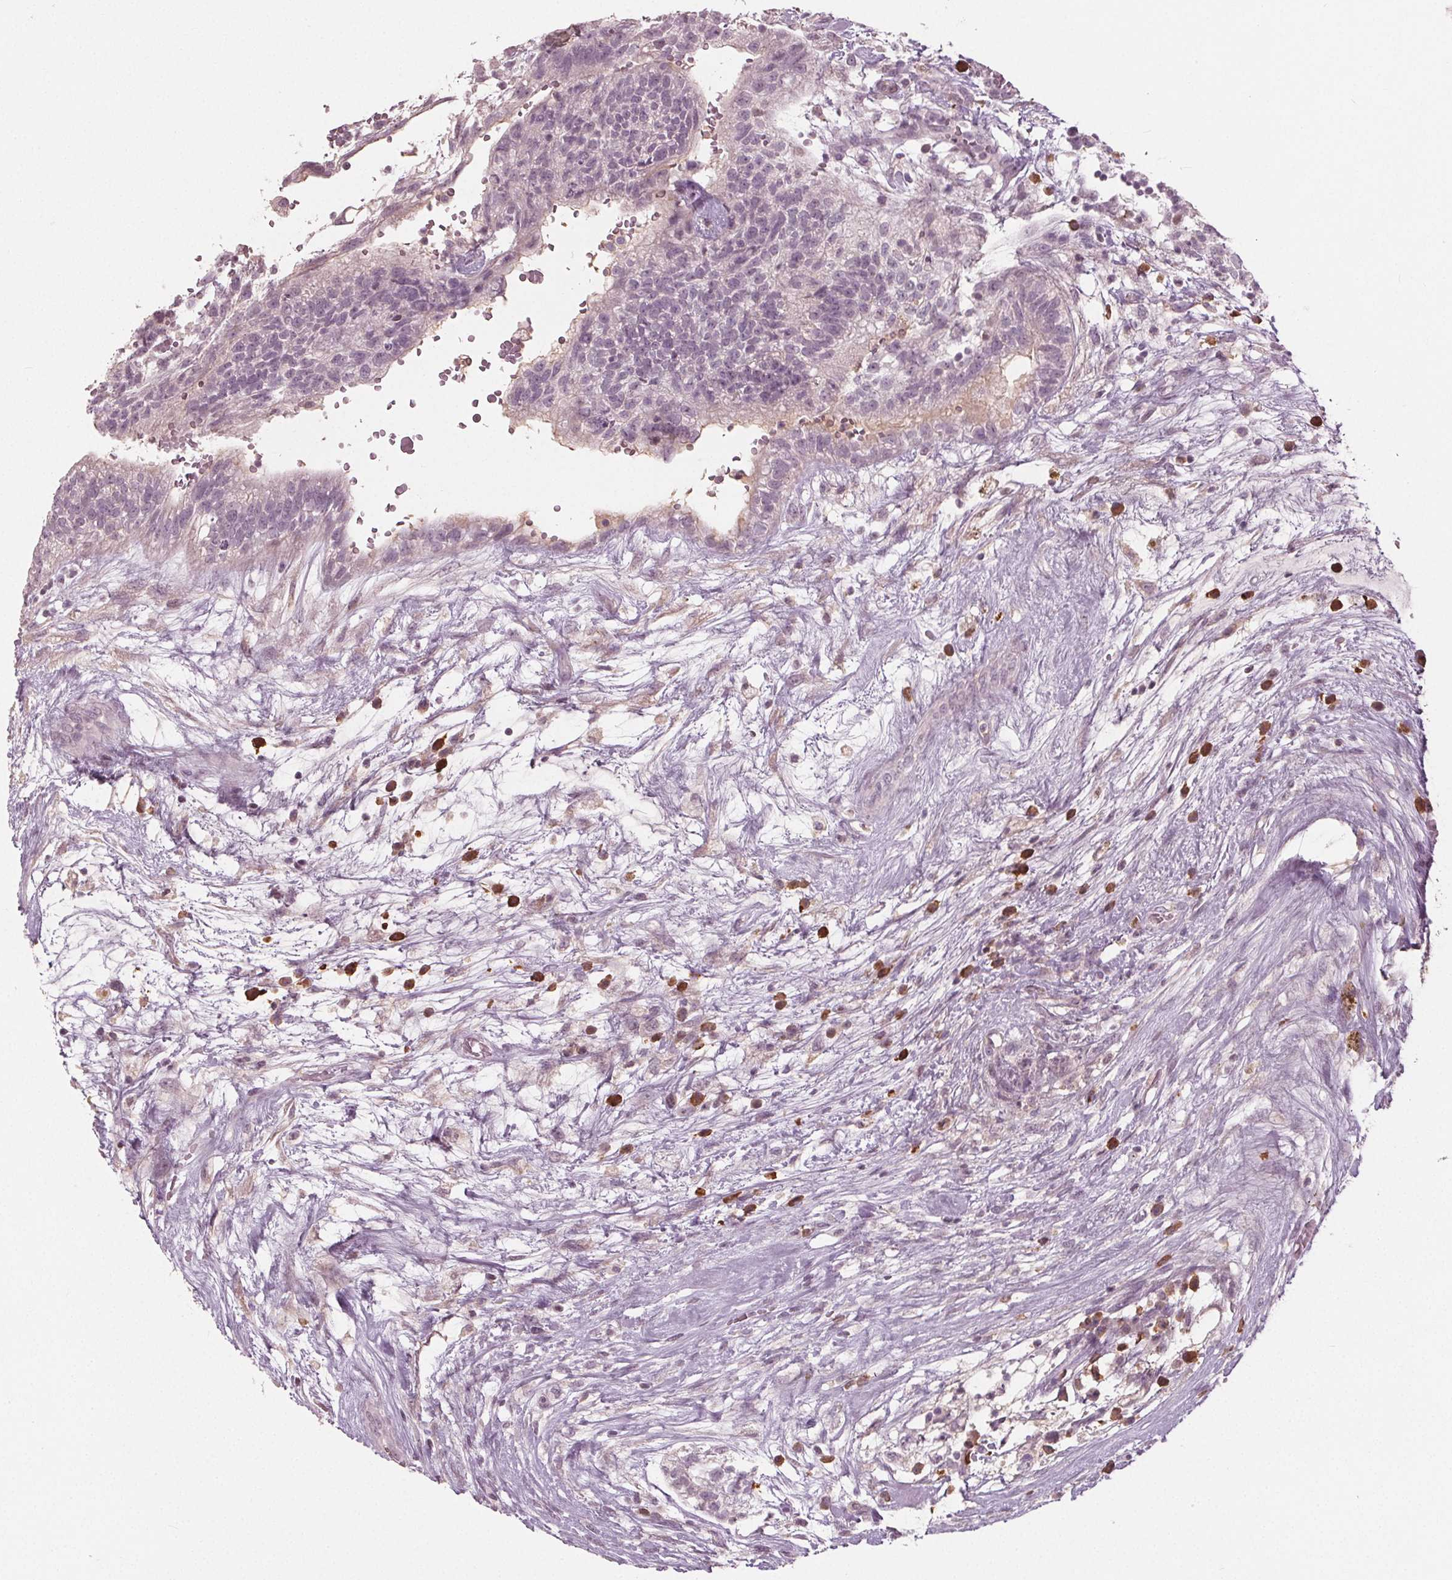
{"staining": {"intensity": "negative", "quantity": "none", "location": "none"}, "tissue": "testis cancer", "cell_type": "Tumor cells", "image_type": "cancer", "snomed": [{"axis": "morphology", "description": "Normal tissue, NOS"}, {"axis": "morphology", "description": "Carcinoma, Embryonal, NOS"}, {"axis": "topography", "description": "Testis"}], "caption": "DAB (3,3'-diaminobenzidine) immunohistochemical staining of human embryonal carcinoma (testis) shows no significant positivity in tumor cells.", "gene": "CXCL16", "patient": {"sex": "male", "age": 32}}